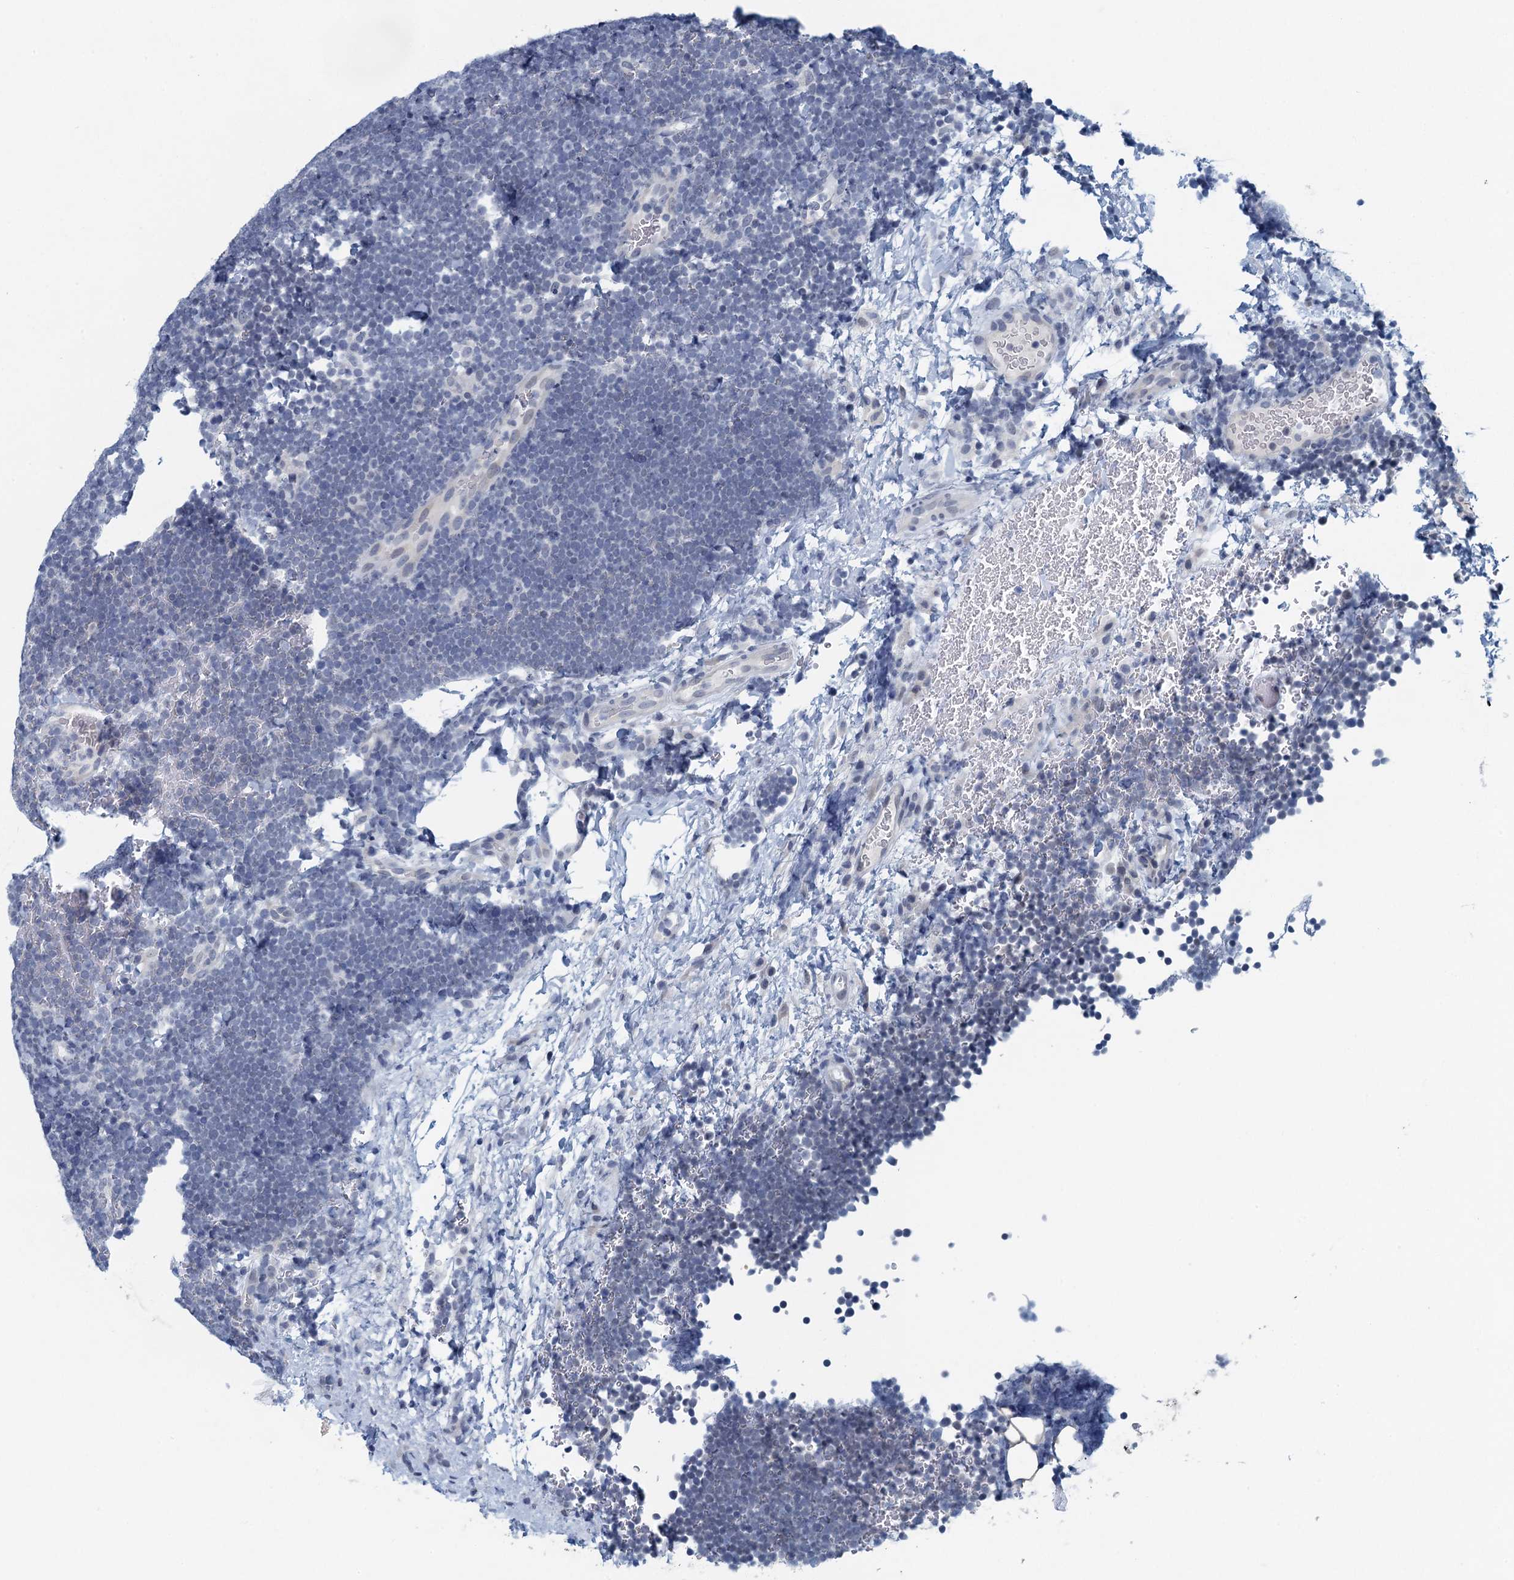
{"staining": {"intensity": "negative", "quantity": "none", "location": "none"}, "tissue": "lymphoma", "cell_type": "Tumor cells", "image_type": "cancer", "snomed": [{"axis": "morphology", "description": "Malignant lymphoma, non-Hodgkin's type, High grade"}, {"axis": "topography", "description": "Lymph node"}], "caption": "High-grade malignant lymphoma, non-Hodgkin's type stained for a protein using immunohistochemistry (IHC) displays no staining tumor cells.", "gene": "ENSG00000131152", "patient": {"sex": "male", "age": 13}}